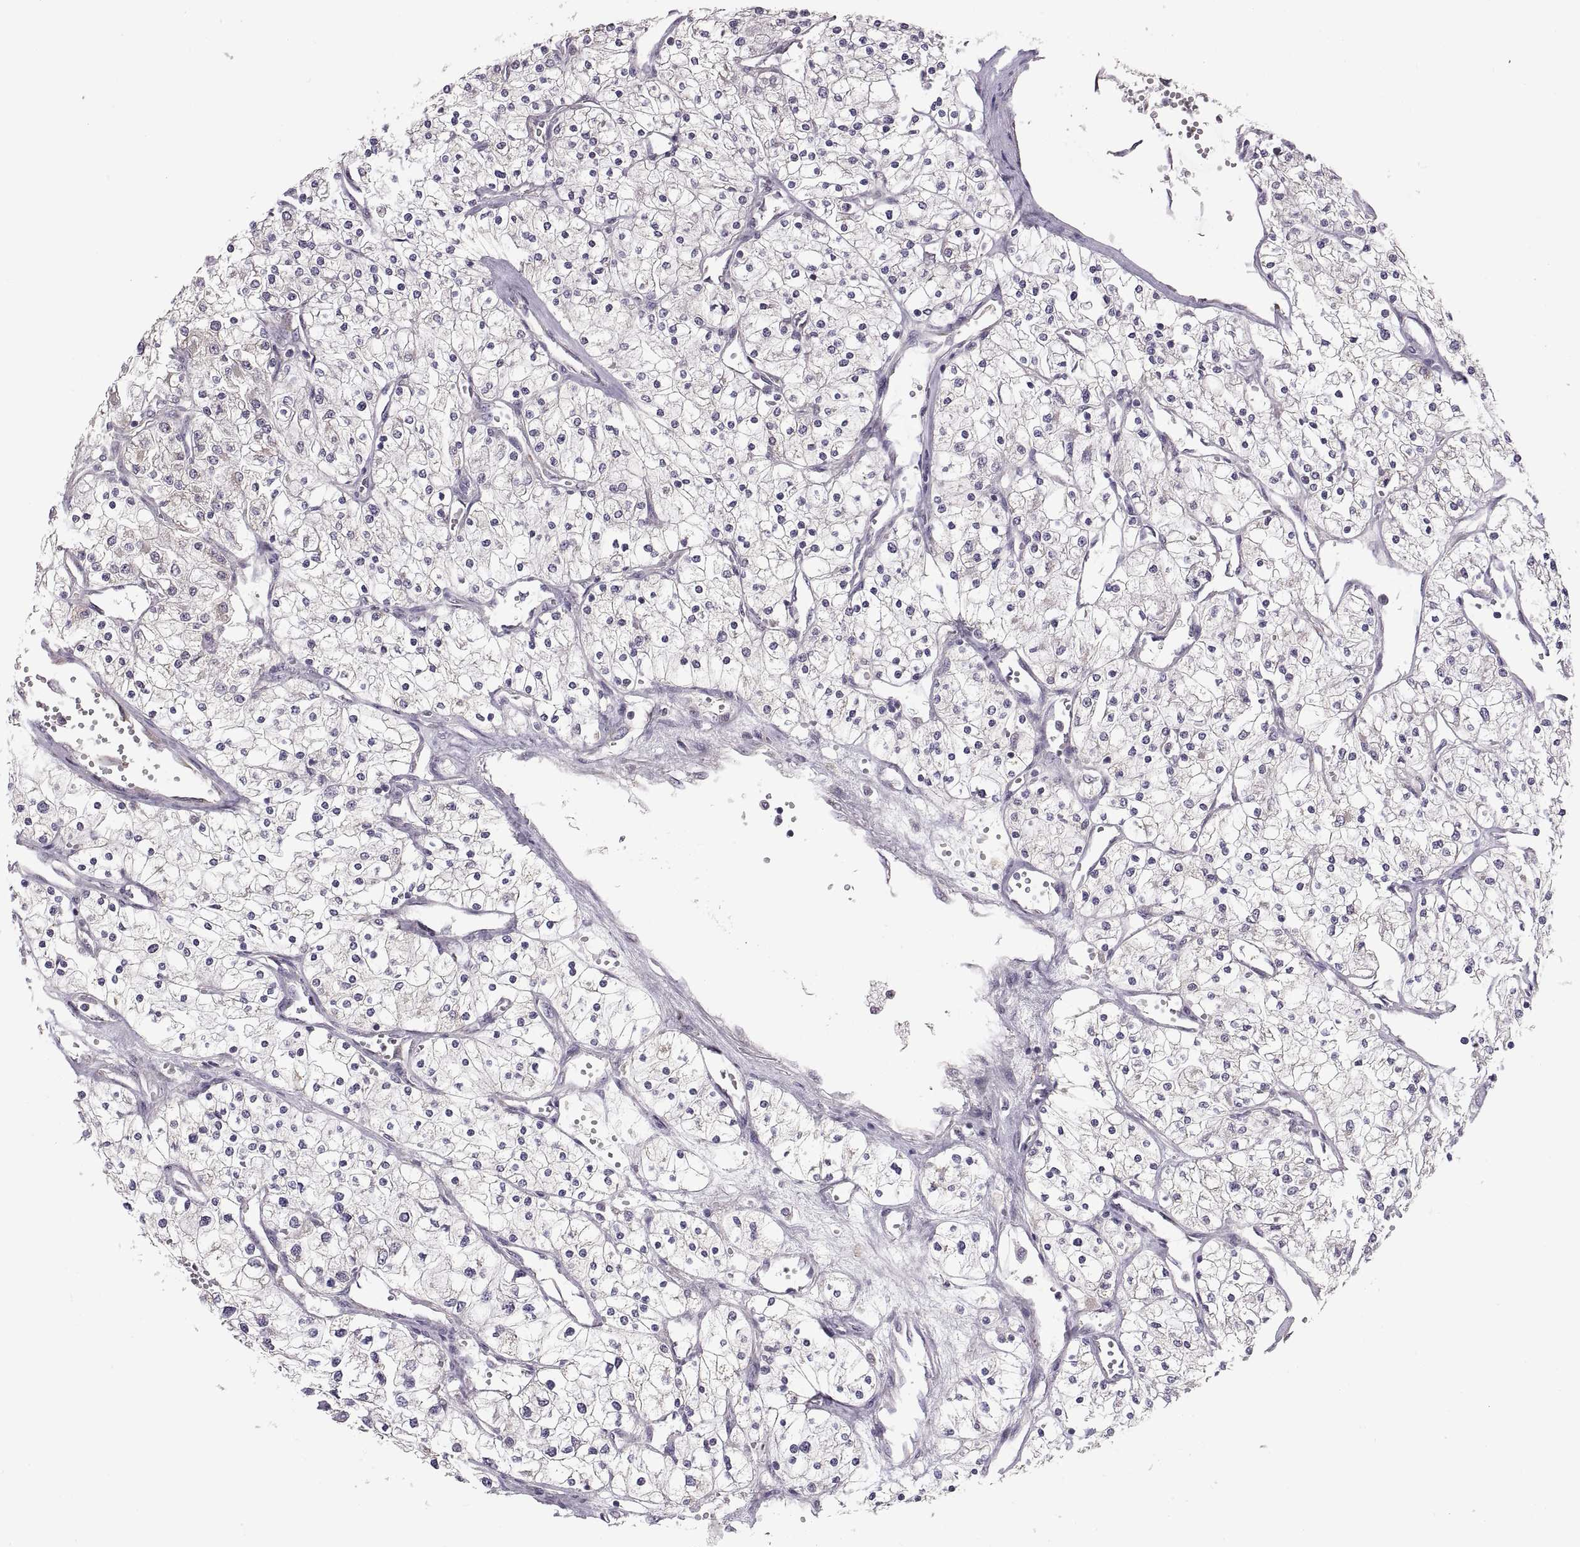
{"staining": {"intensity": "negative", "quantity": "none", "location": "none"}, "tissue": "renal cancer", "cell_type": "Tumor cells", "image_type": "cancer", "snomed": [{"axis": "morphology", "description": "Adenocarcinoma, NOS"}, {"axis": "topography", "description": "Kidney"}], "caption": "Tumor cells show no significant expression in renal cancer (adenocarcinoma). (Brightfield microscopy of DAB (3,3'-diaminobenzidine) IHC at high magnification).", "gene": "ACSBG2", "patient": {"sex": "male", "age": 80}}